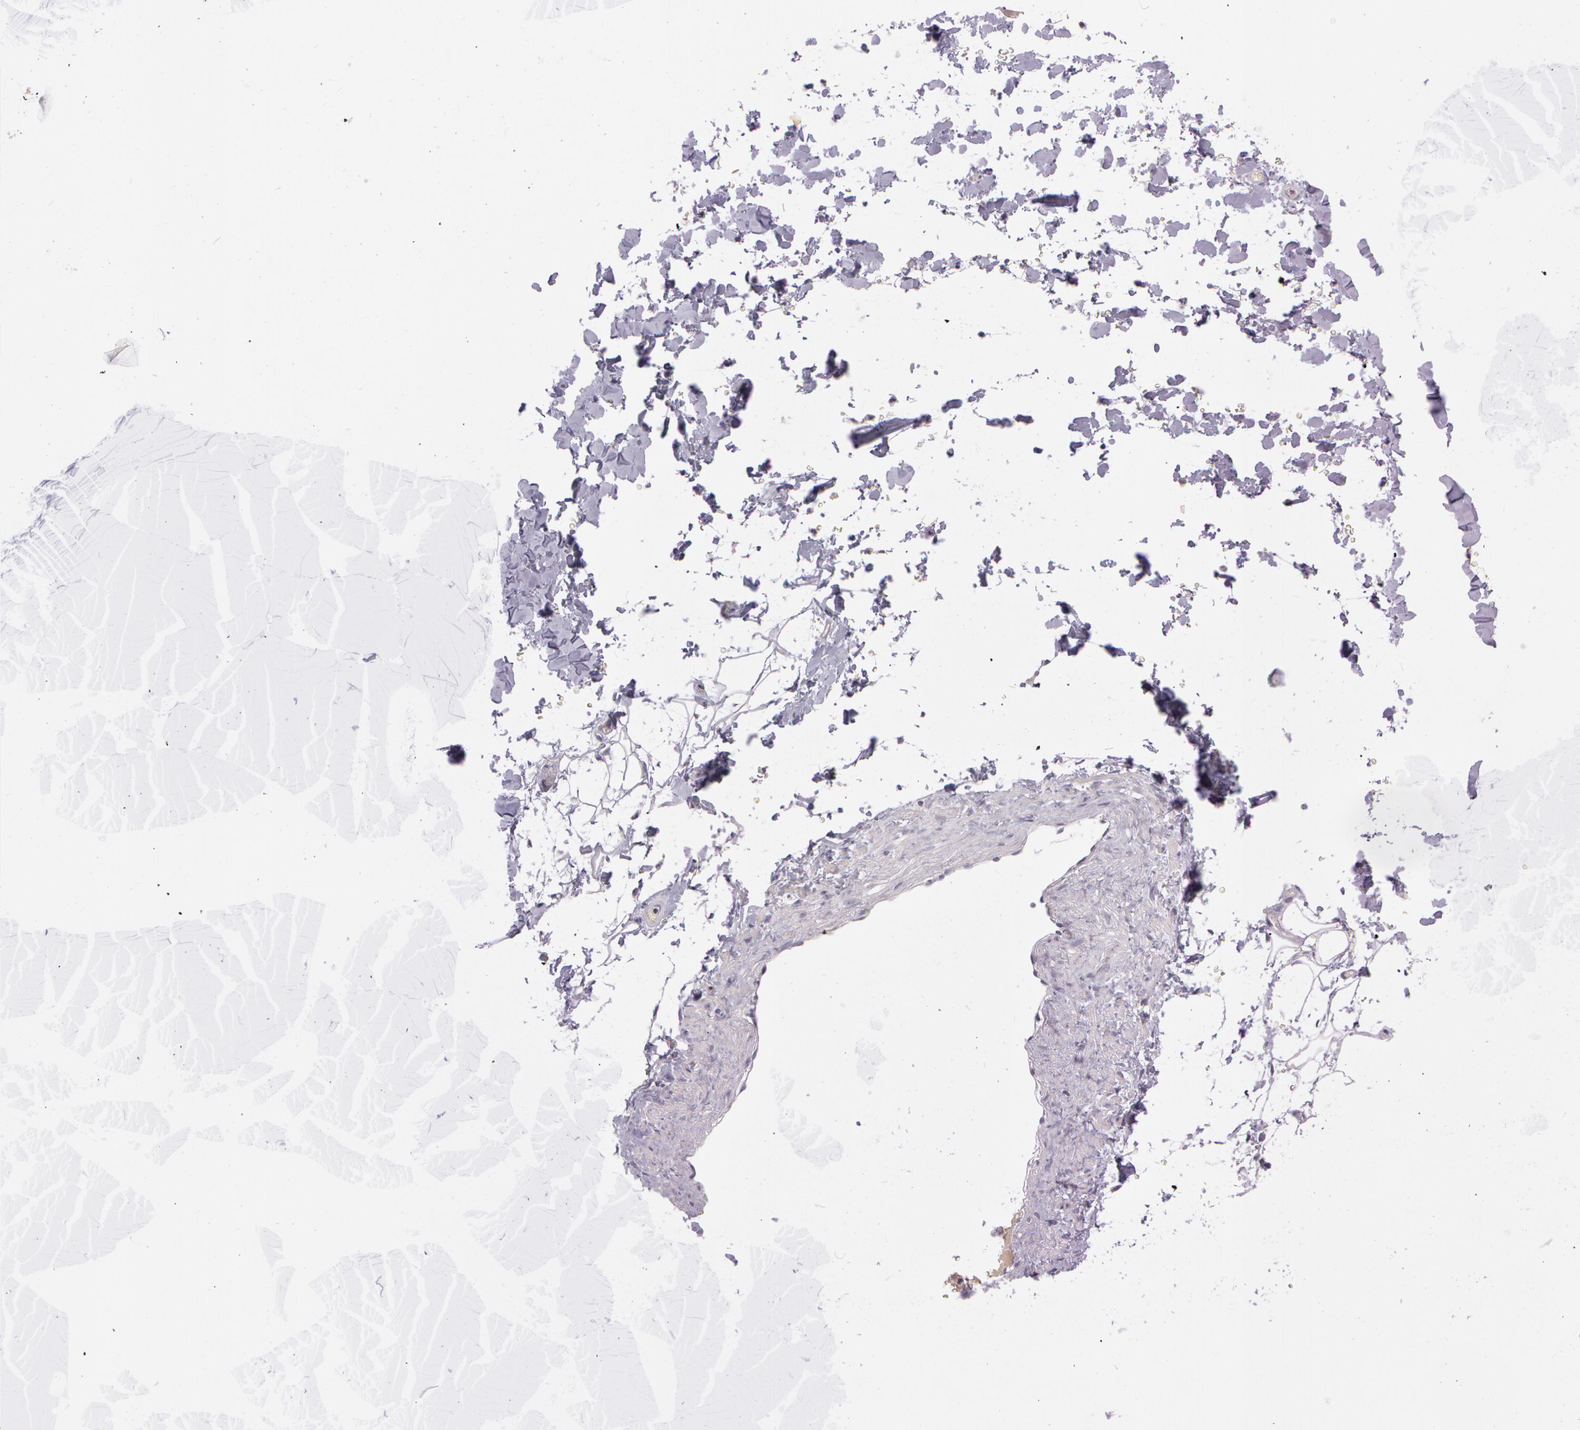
{"staining": {"intensity": "negative", "quantity": "none", "location": "none"}, "tissue": "adipose tissue", "cell_type": "Adipocytes", "image_type": "normal", "snomed": [{"axis": "morphology", "description": "Normal tissue, NOS"}, {"axis": "topography", "description": "Soft tissue"}], "caption": "High power microscopy micrograph of an IHC photomicrograph of unremarkable adipose tissue, revealing no significant expression in adipocytes.", "gene": "MXRA5", "patient": {"sex": "male", "age": 72}}